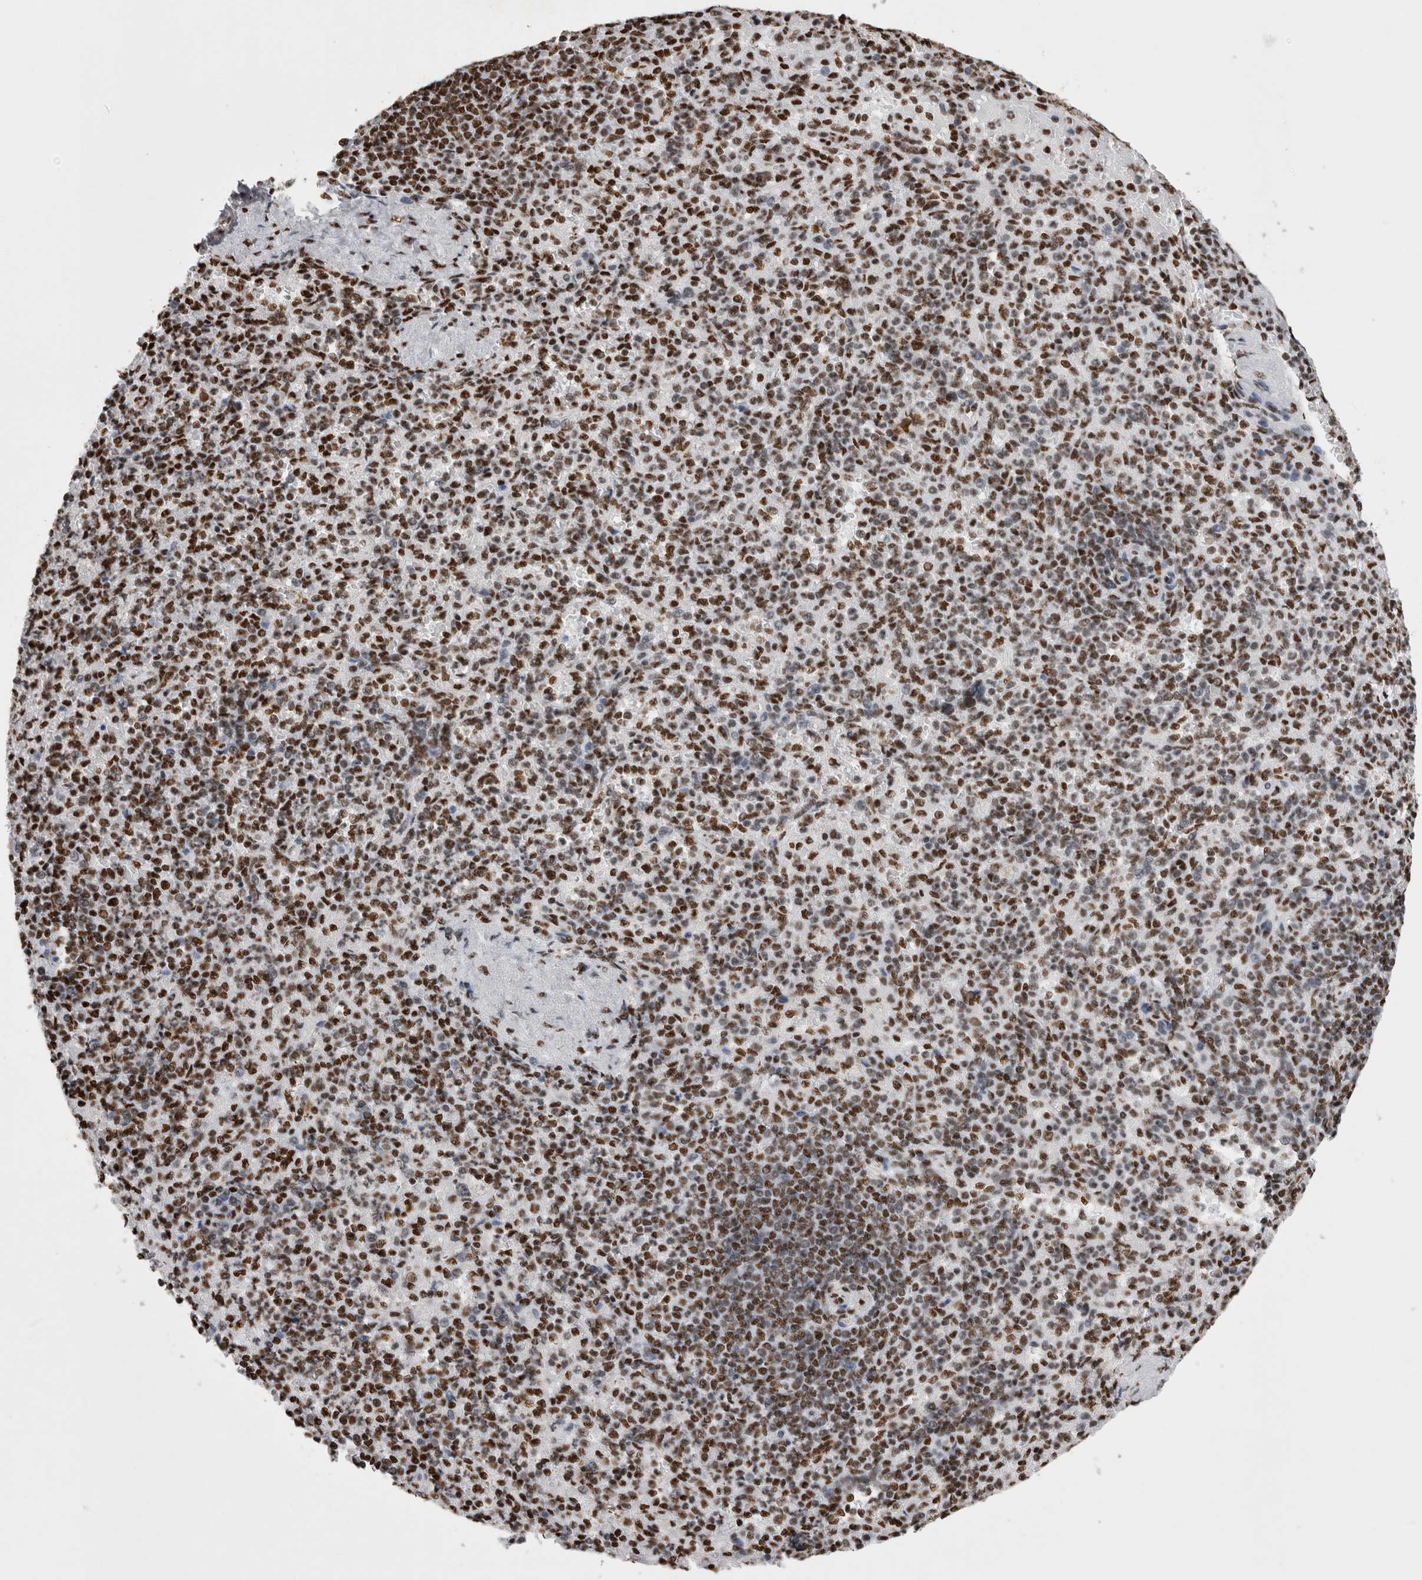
{"staining": {"intensity": "strong", "quantity": ">75%", "location": "nuclear"}, "tissue": "spleen", "cell_type": "Cells in red pulp", "image_type": "normal", "snomed": [{"axis": "morphology", "description": "Normal tissue, NOS"}, {"axis": "topography", "description": "Spleen"}], "caption": "IHC (DAB) staining of normal spleen exhibits strong nuclear protein expression in about >75% of cells in red pulp. Nuclei are stained in blue.", "gene": "ALPK3", "patient": {"sex": "female", "age": 74}}